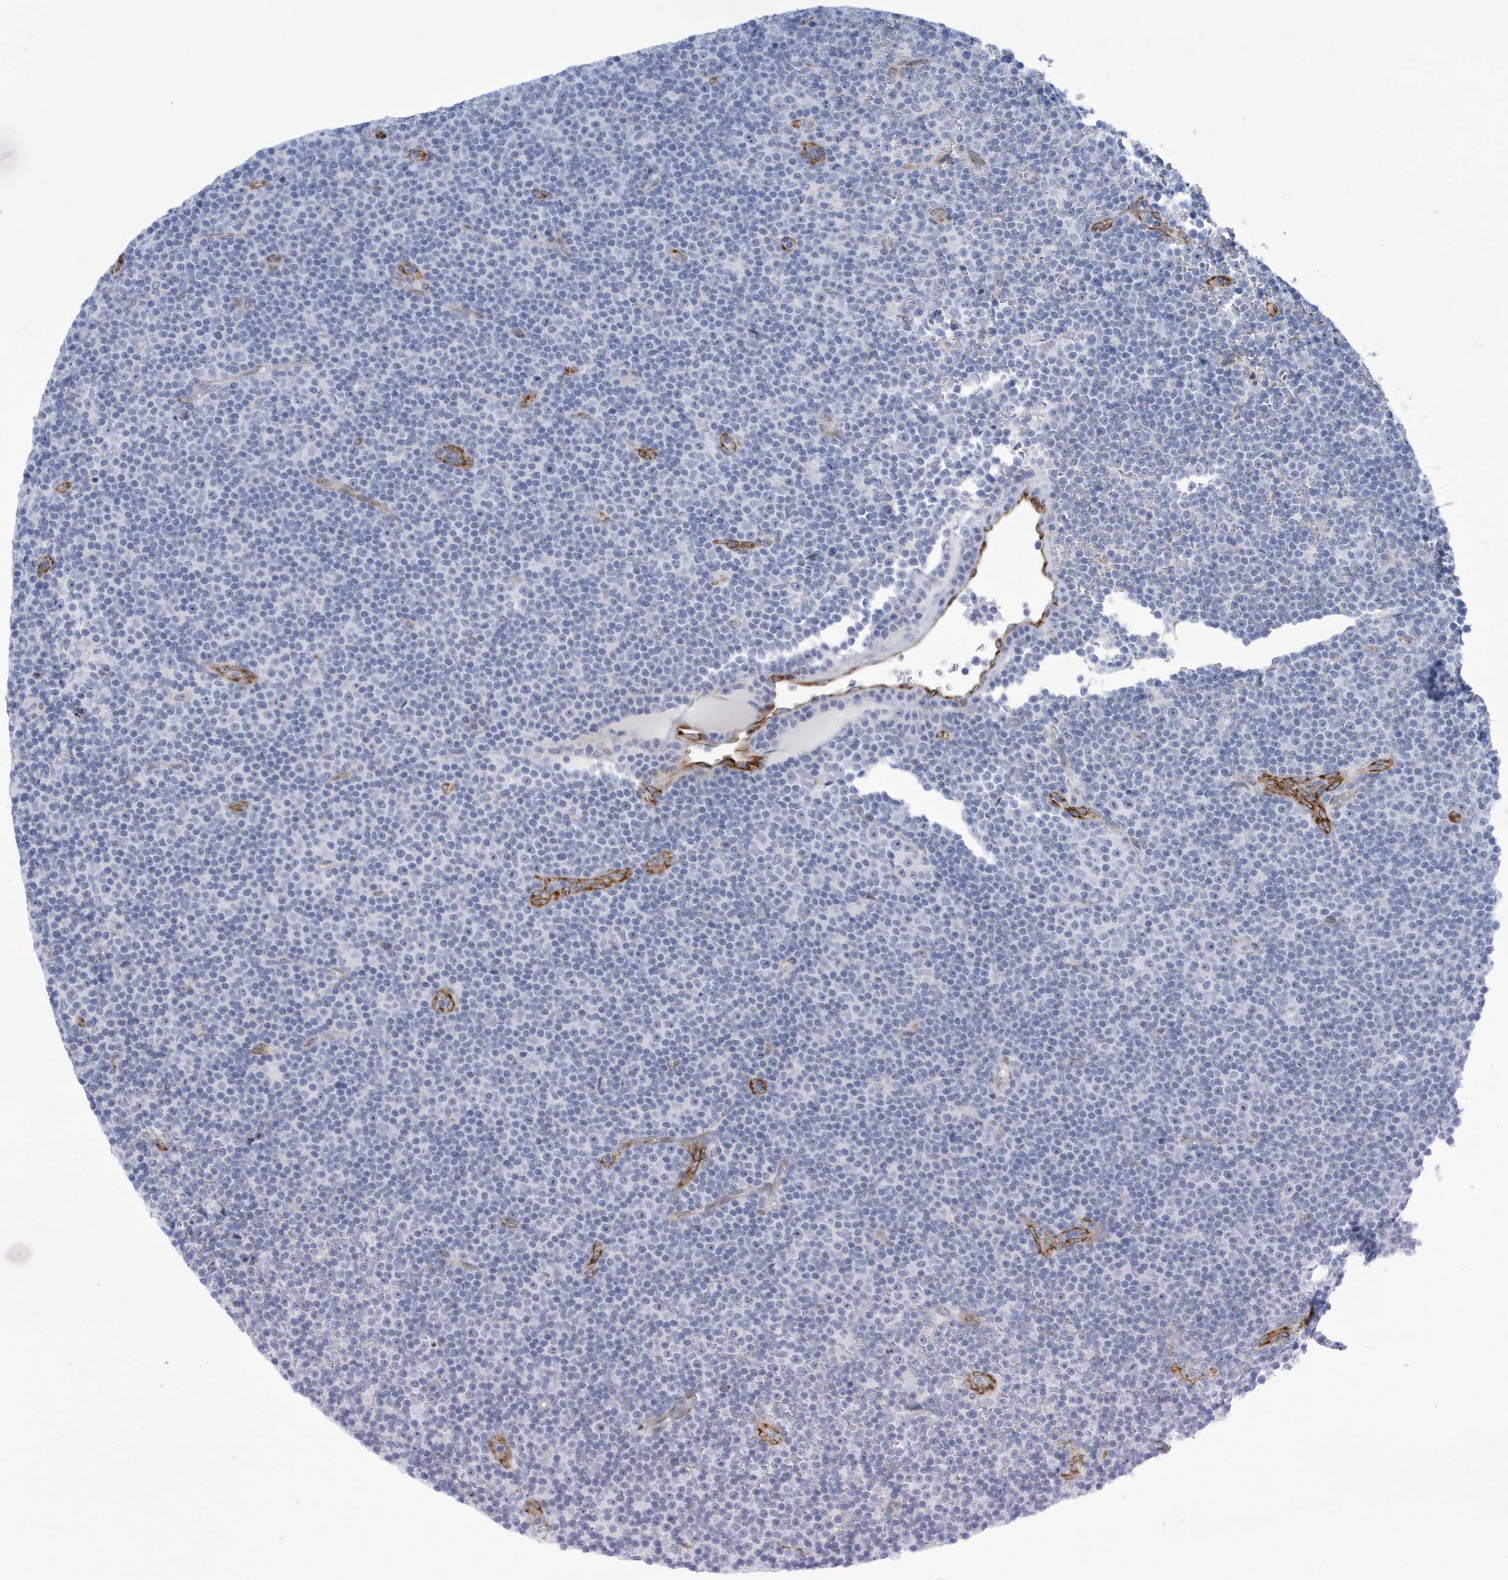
{"staining": {"intensity": "negative", "quantity": "none", "location": "none"}, "tissue": "lymphoma", "cell_type": "Tumor cells", "image_type": "cancer", "snomed": [{"axis": "morphology", "description": "Malignant lymphoma, non-Hodgkin's type, Low grade"}, {"axis": "topography", "description": "Lymph node"}], "caption": "This is an IHC photomicrograph of lymphoma. There is no staining in tumor cells.", "gene": "SEMA3F", "patient": {"sex": "female", "age": 67}}